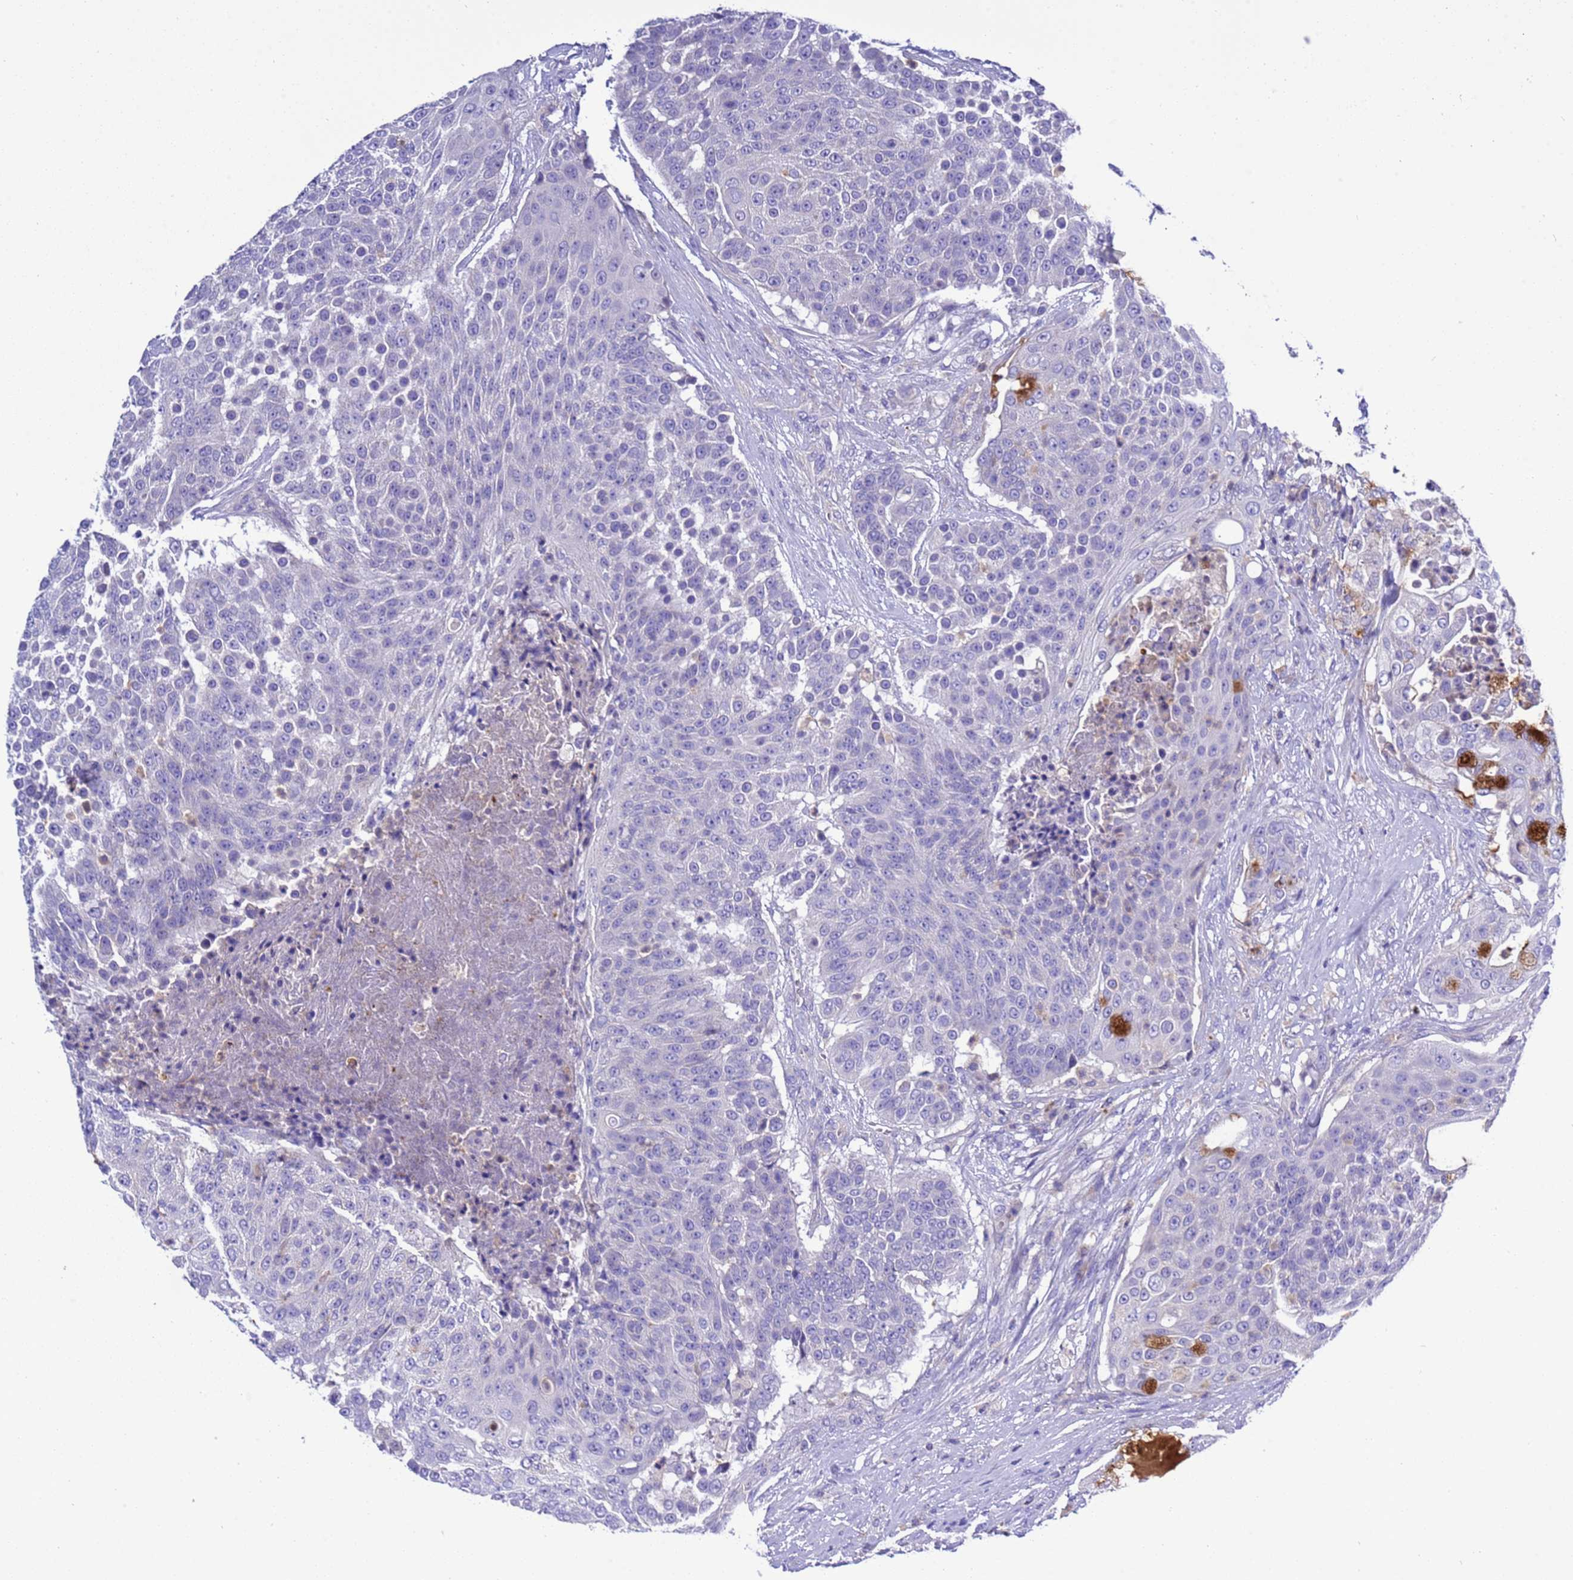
{"staining": {"intensity": "negative", "quantity": "none", "location": "none"}, "tissue": "urothelial cancer", "cell_type": "Tumor cells", "image_type": "cancer", "snomed": [{"axis": "morphology", "description": "Urothelial carcinoma, High grade"}, {"axis": "topography", "description": "Urinary bladder"}], "caption": "Urothelial cancer was stained to show a protein in brown. There is no significant staining in tumor cells.", "gene": "KICS2", "patient": {"sex": "female", "age": 63}}